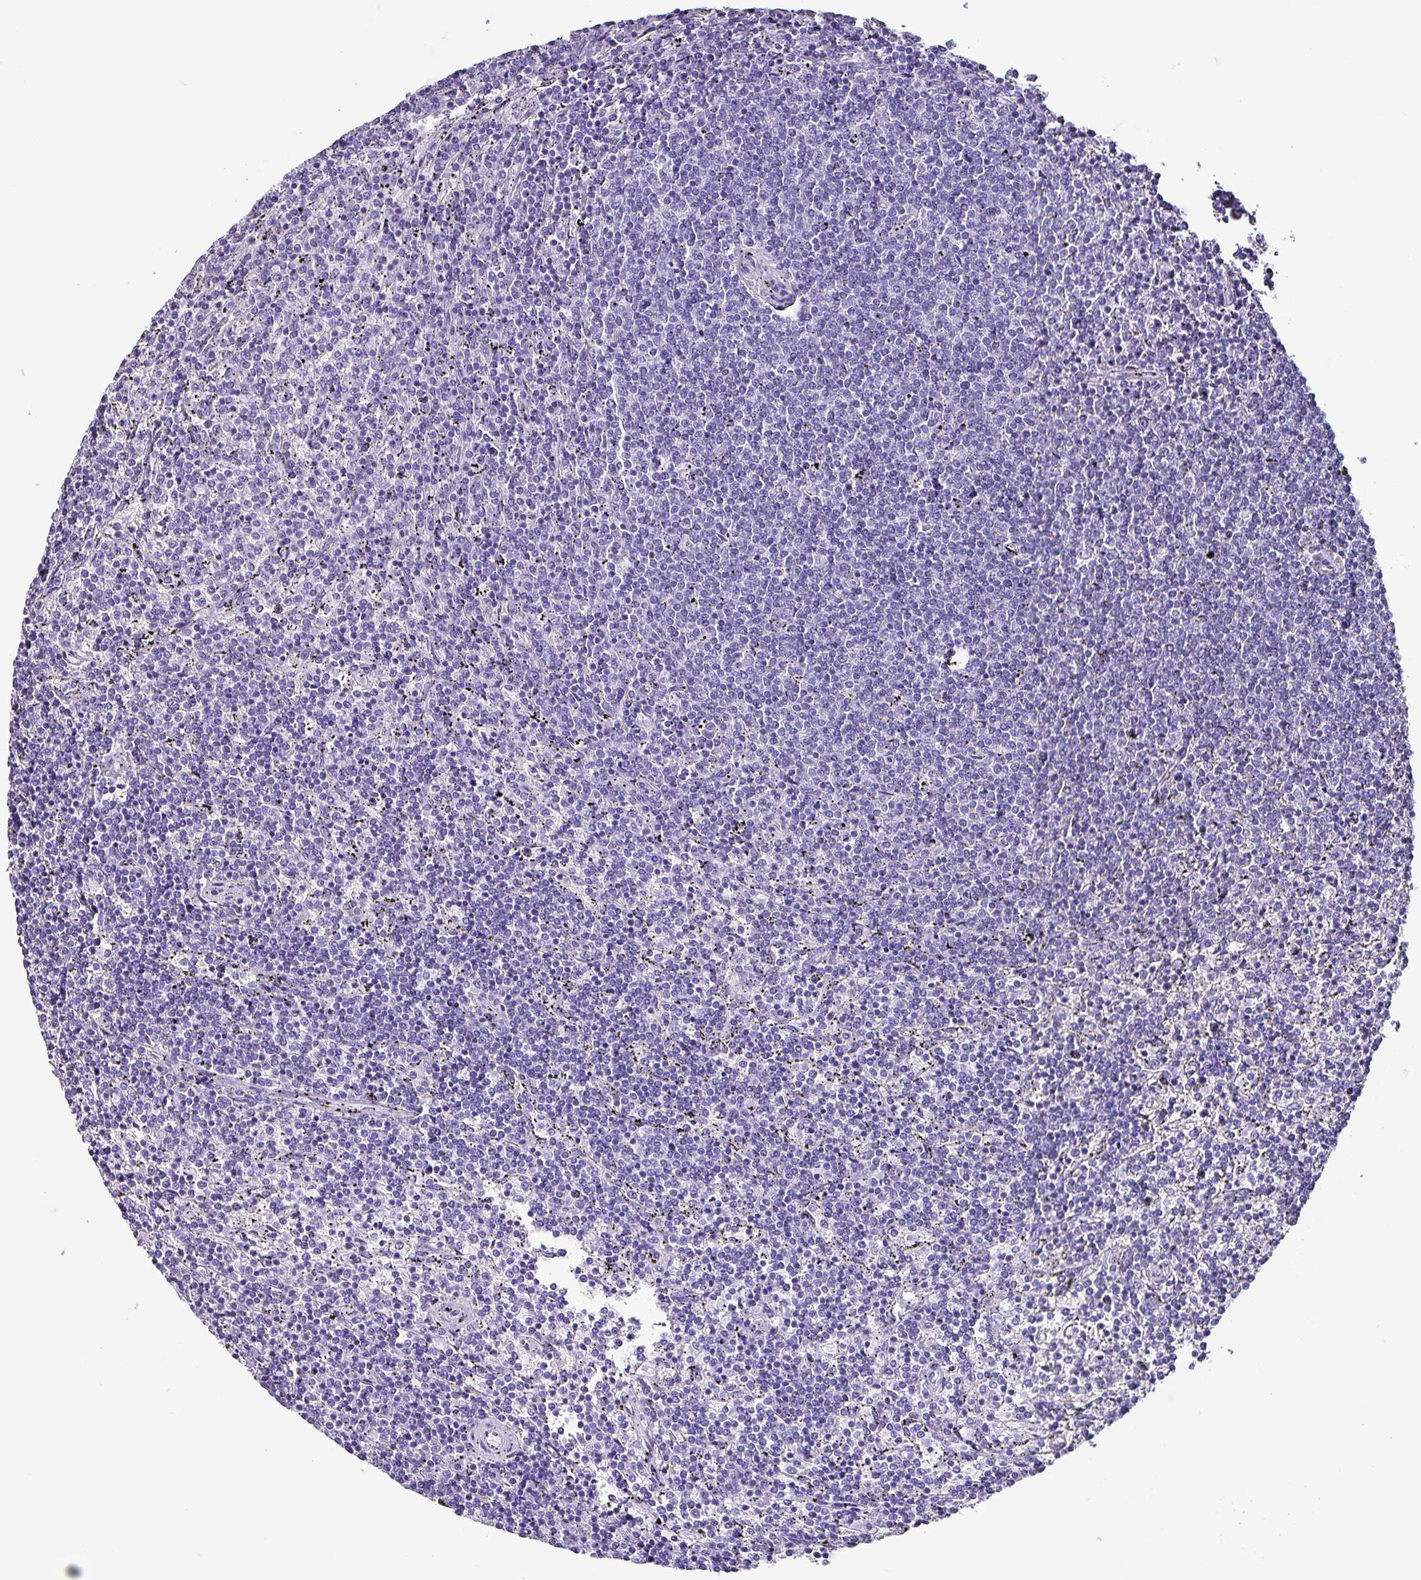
{"staining": {"intensity": "negative", "quantity": "none", "location": "none"}, "tissue": "lymphoma", "cell_type": "Tumor cells", "image_type": "cancer", "snomed": [{"axis": "morphology", "description": "Malignant lymphoma, non-Hodgkin's type, Low grade"}, {"axis": "topography", "description": "Spleen"}], "caption": "Immunohistochemistry of lymphoma exhibits no staining in tumor cells.", "gene": "KRT6C", "patient": {"sex": "female", "age": 50}}